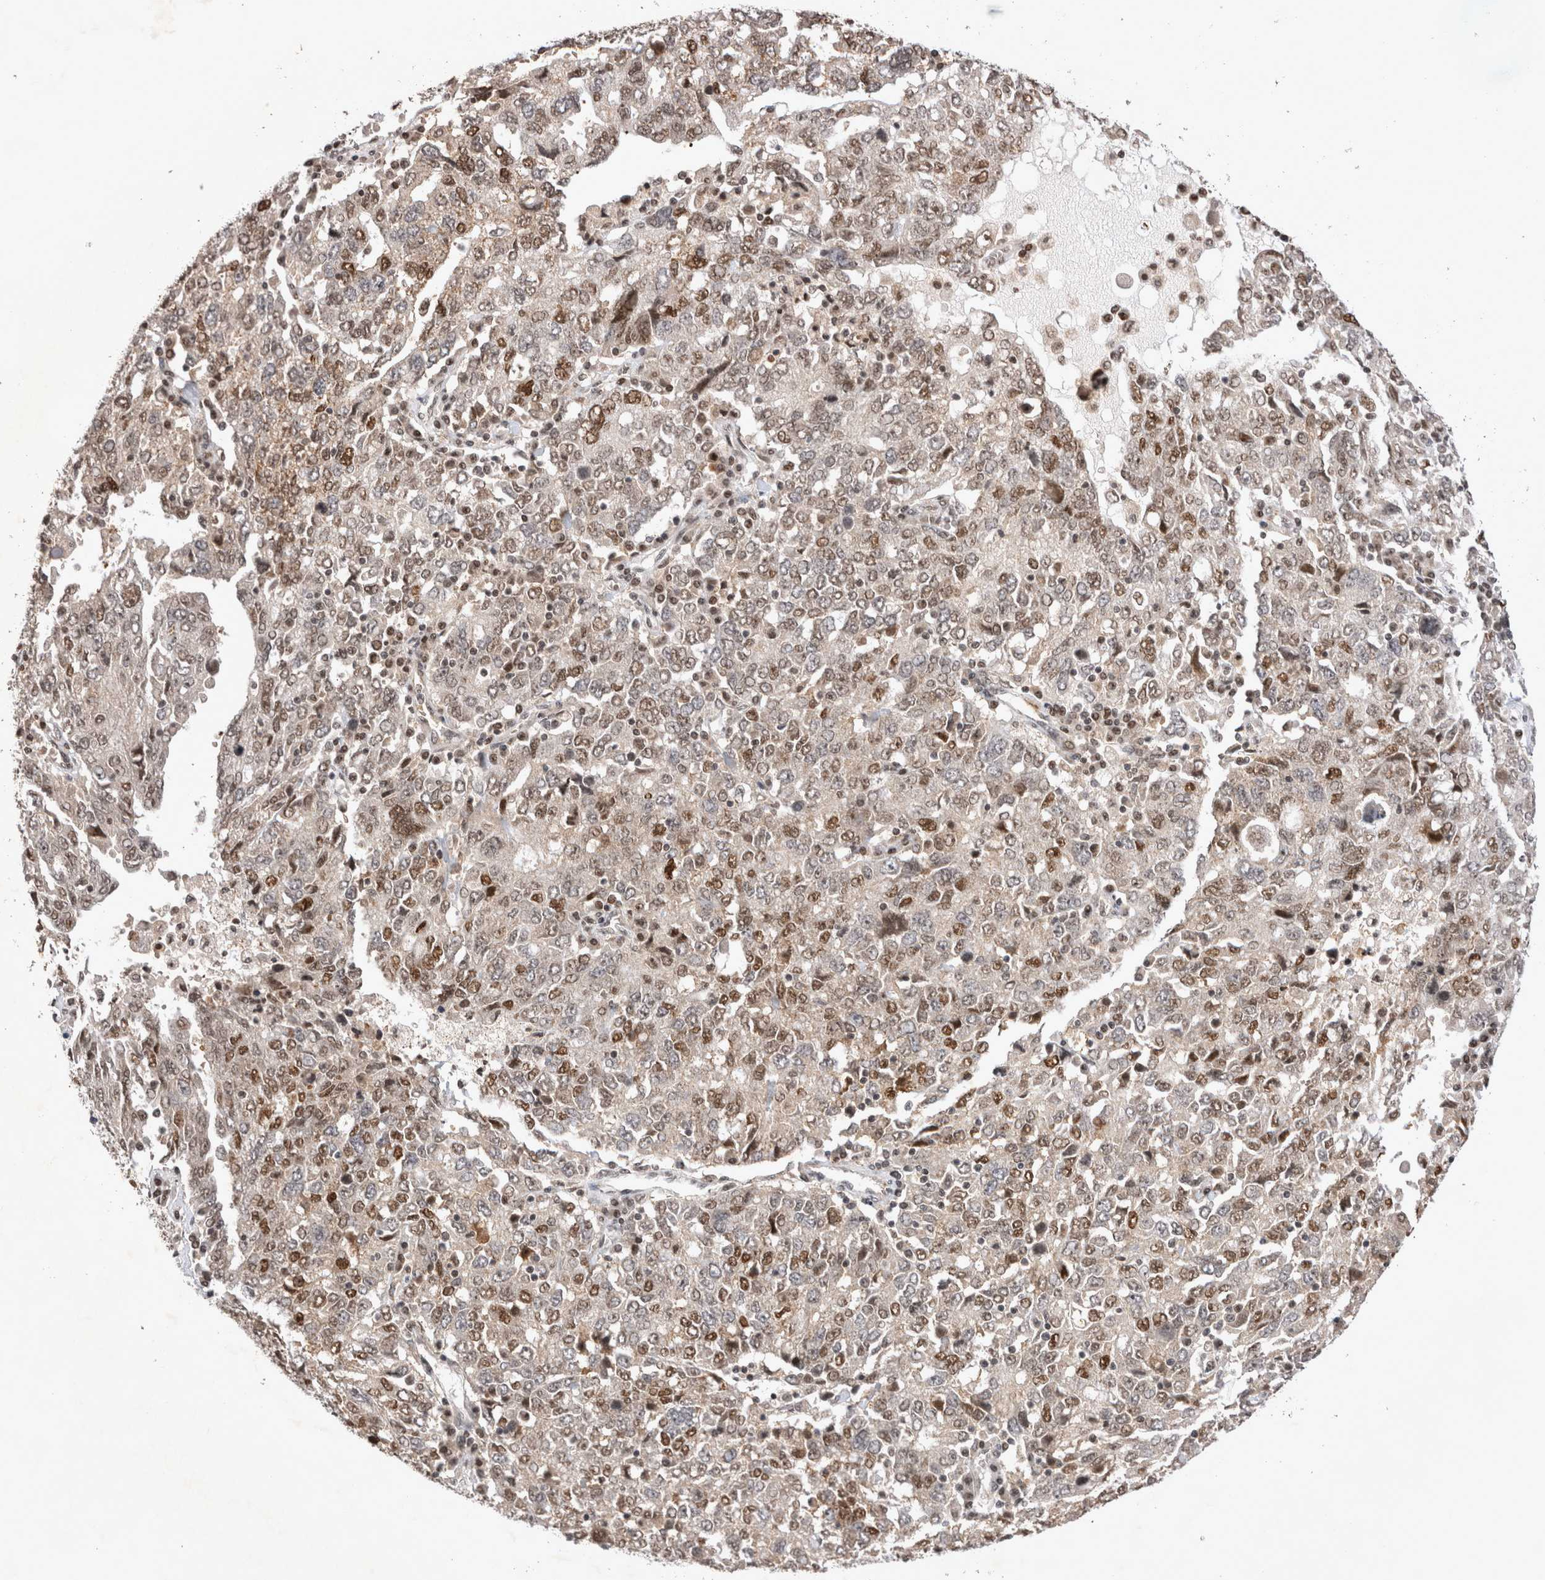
{"staining": {"intensity": "moderate", "quantity": "25%-75%", "location": "nuclear"}, "tissue": "ovarian cancer", "cell_type": "Tumor cells", "image_type": "cancer", "snomed": [{"axis": "morphology", "description": "Carcinoma, endometroid"}, {"axis": "topography", "description": "Ovary"}], "caption": "Tumor cells display medium levels of moderate nuclear positivity in about 25%-75% of cells in ovarian cancer (endometroid carcinoma).", "gene": "STK11", "patient": {"sex": "female", "age": 62}}